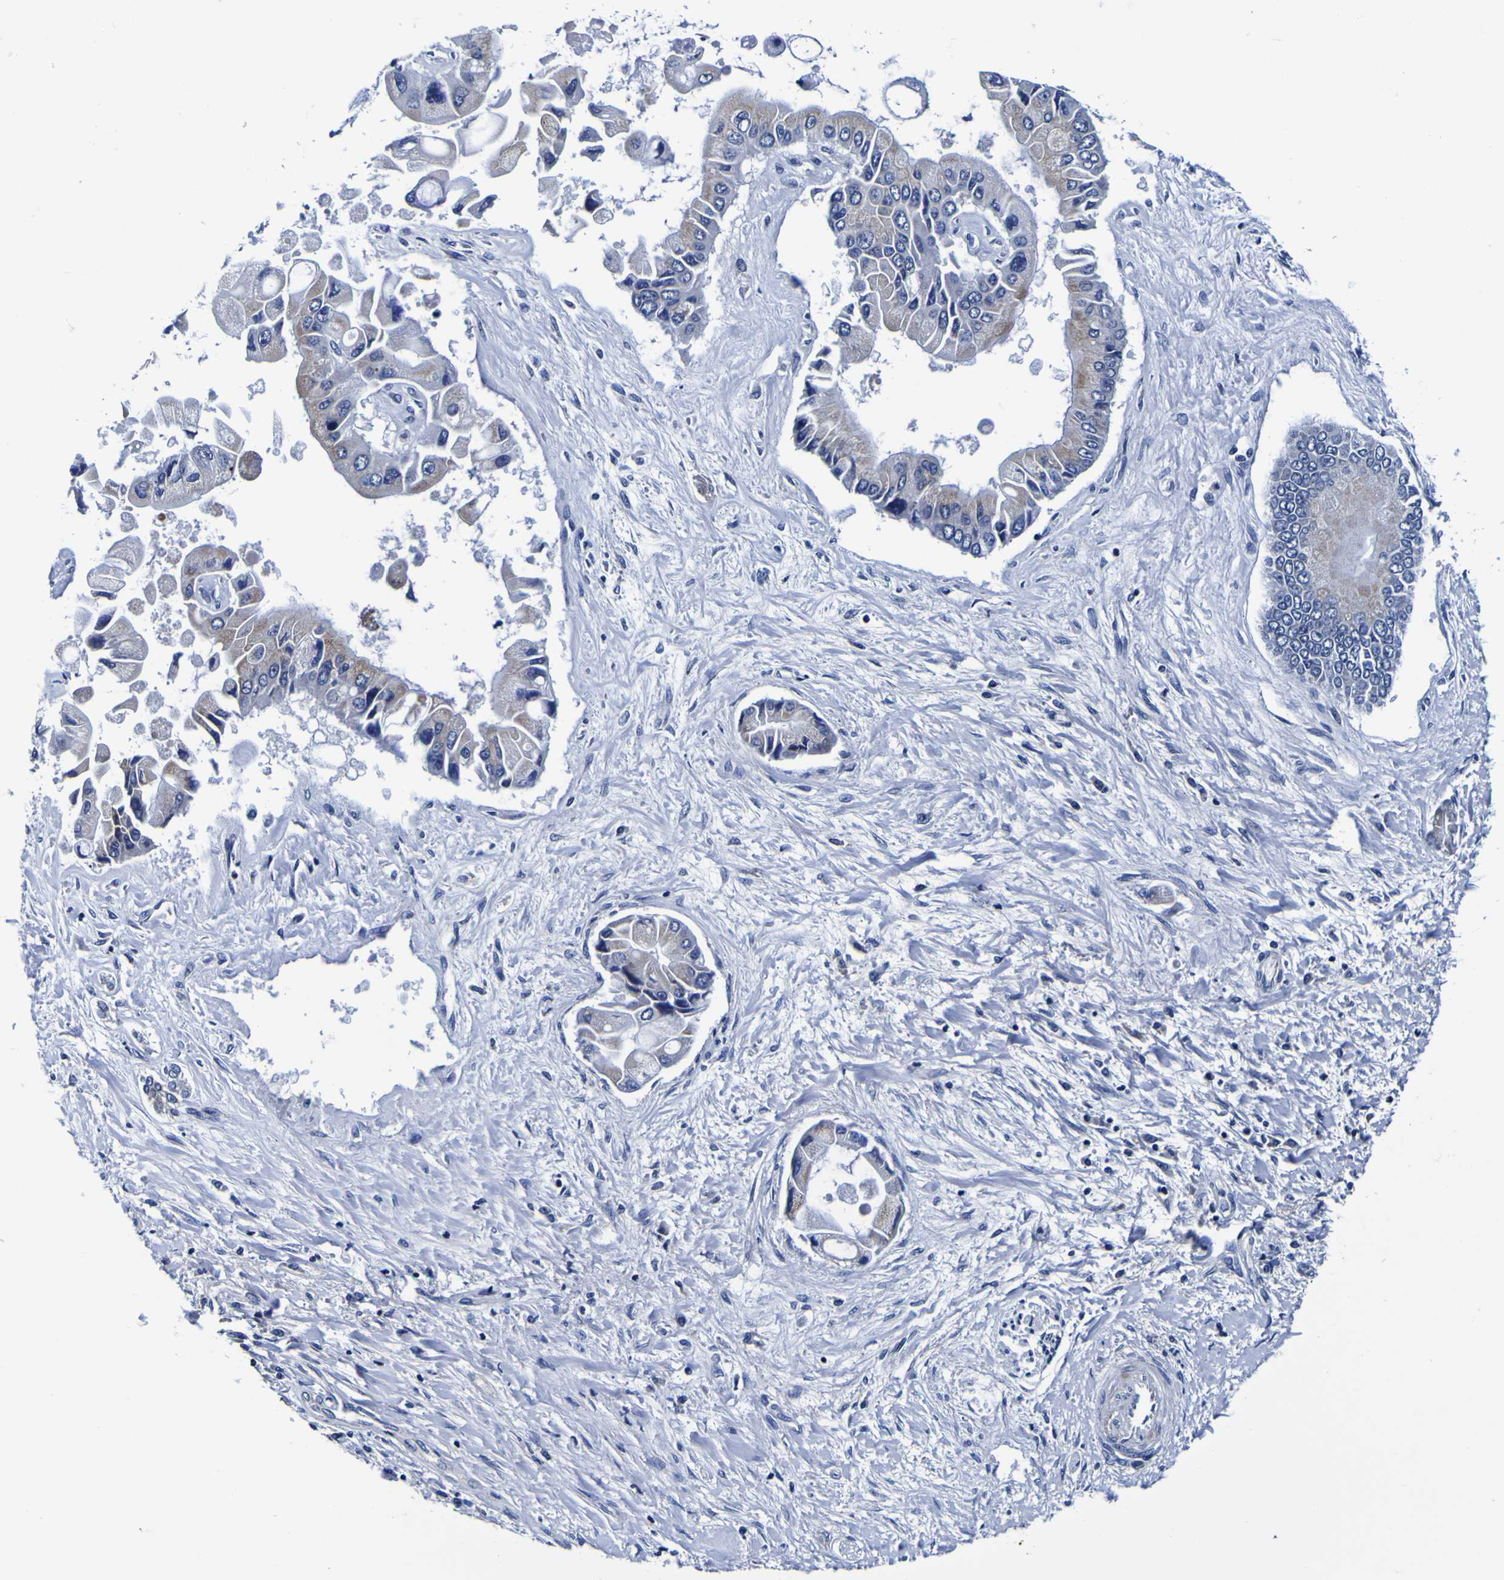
{"staining": {"intensity": "moderate", "quantity": ">75%", "location": "cytoplasmic/membranous"}, "tissue": "liver cancer", "cell_type": "Tumor cells", "image_type": "cancer", "snomed": [{"axis": "morphology", "description": "Cholangiocarcinoma"}, {"axis": "topography", "description": "Liver"}], "caption": "Immunohistochemistry (IHC) staining of cholangiocarcinoma (liver), which demonstrates medium levels of moderate cytoplasmic/membranous expression in approximately >75% of tumor cells indicating moderate cytoplasmic/membranous protein positivity. The staining was performed using DAB (3,3'-diaminobenzidine) (brown) for protein detection and nuclei were counterstained in hematoxylin (blue).", "gene": "PDLIM4", "patient": {"sex": "male", "age": 50}}